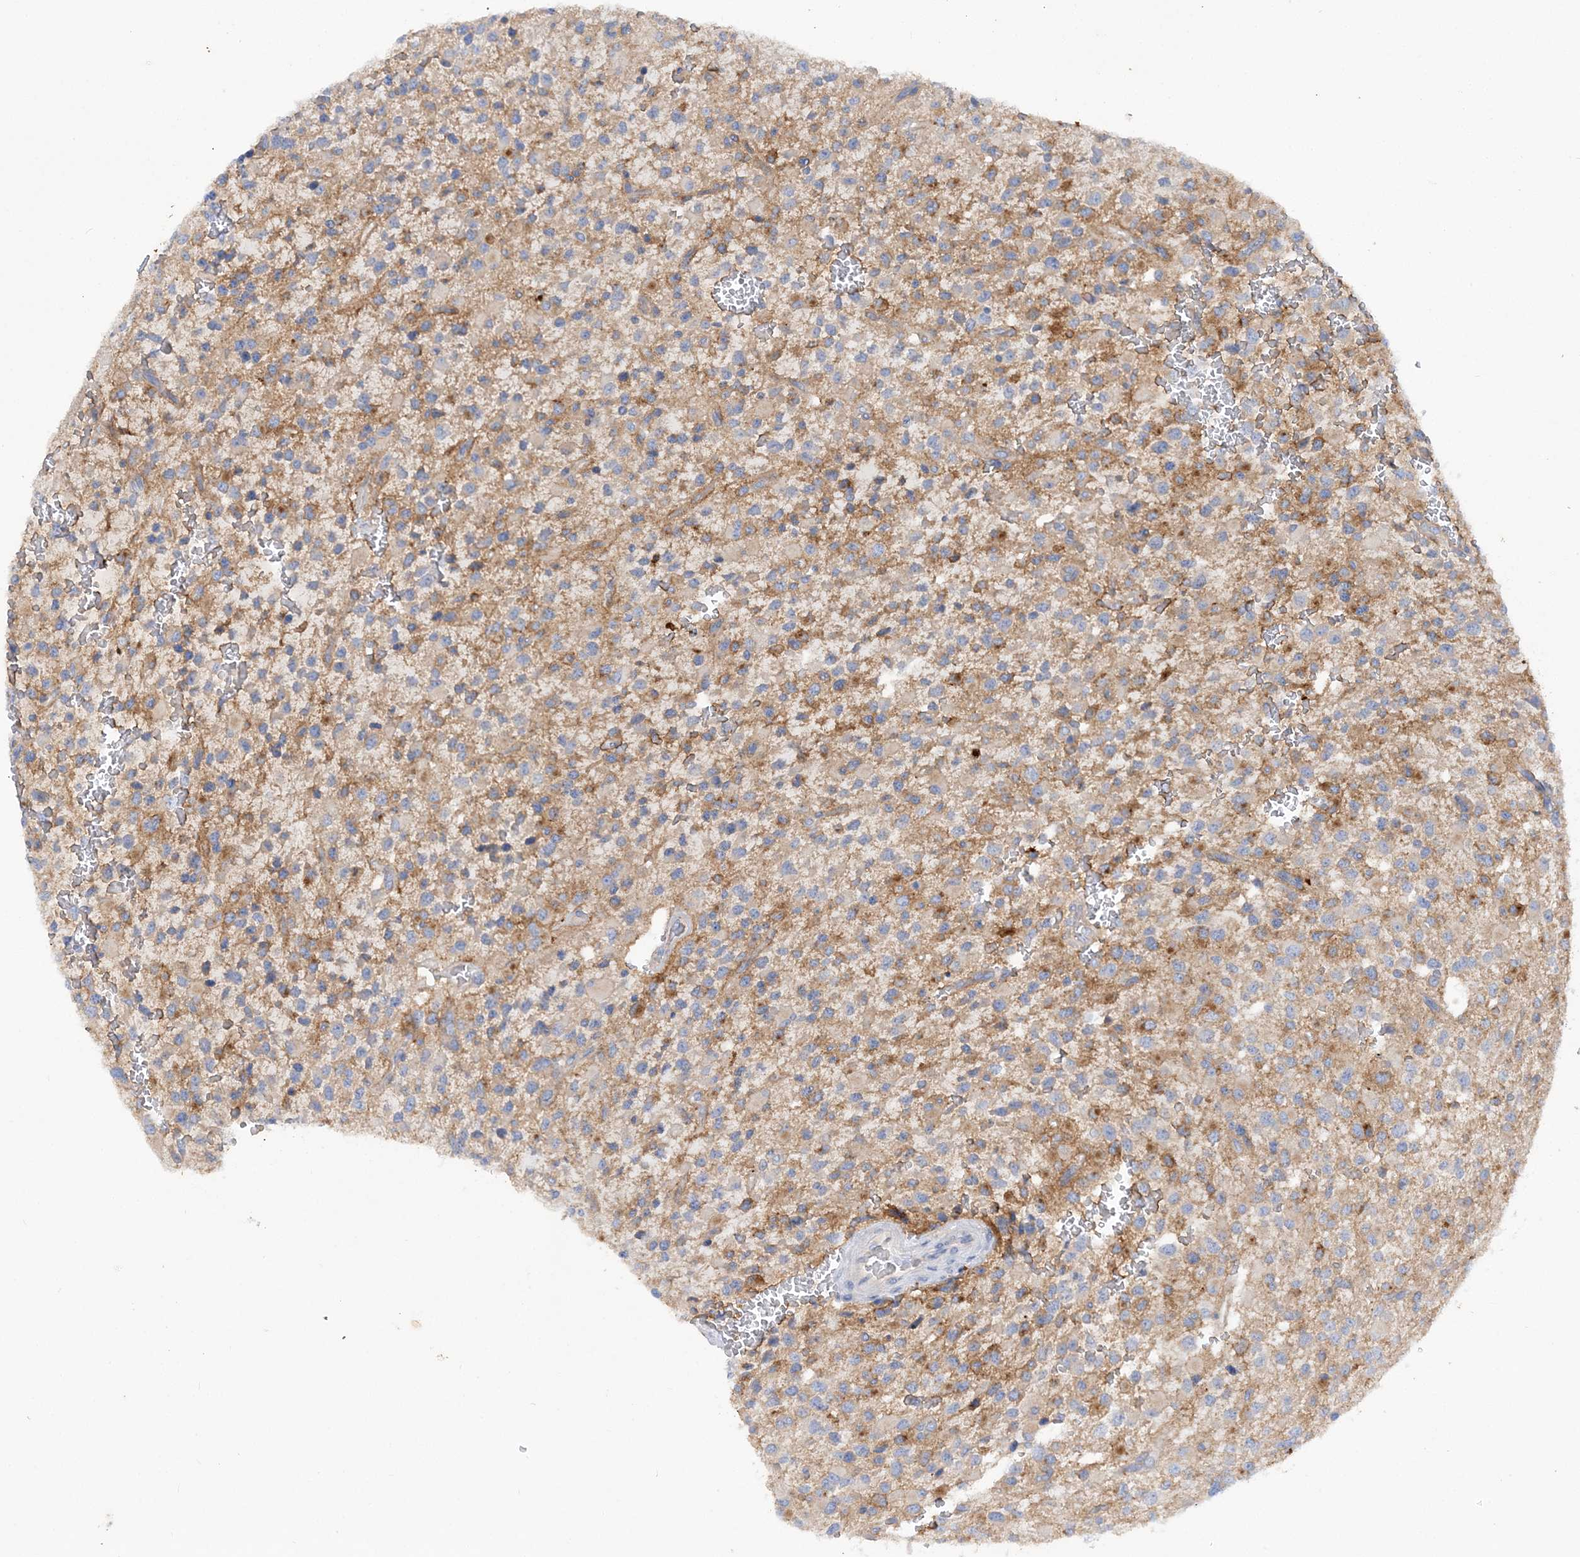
{"staining": {"intensity": "moderate", "quantity": ">75%", "location": "cytoplasmic/membranous"}, "tissue": "glioma", "cell_type": "Tumor cells", "image_type": "cancer", "snomed": [{"axis": "morphology", "description": "Glioma, malignant, High grade"}, {"axis": "topography", "description": "Brain"}], "caption": "Protein expression by immunohistochemistry displays moderate cytoplasmic/membranous expression in about >75% of tumor cells in high-grade glioma (malignant). (Brightfield microscopy of DAB IHC at high magnification).", "gene": "GRINA", "patient": {"sex": "male", "age": 34}}